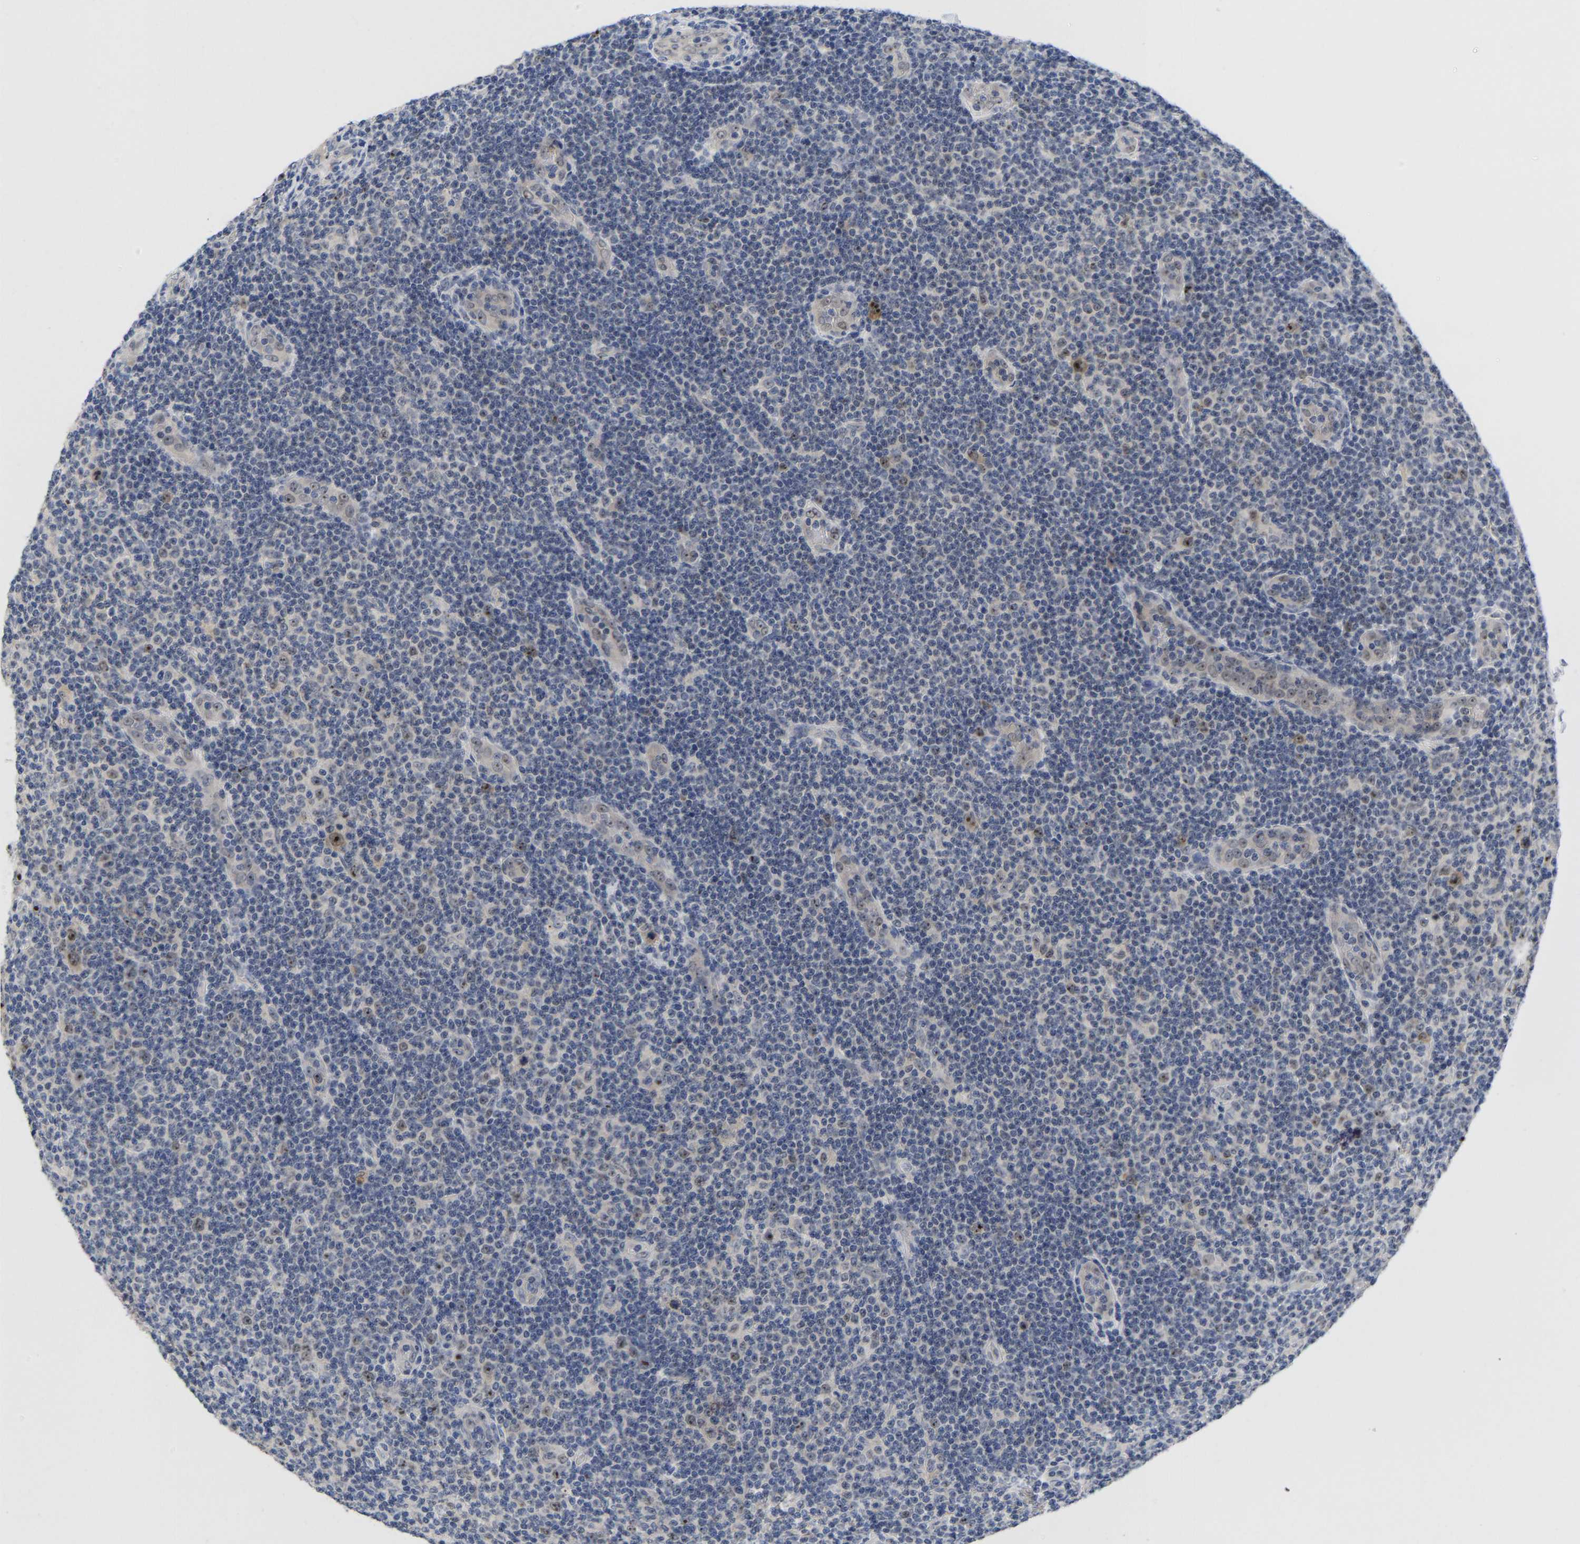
{"staining": {"intensity": "negative", "quantity": "none", "location": "none"}, "tissue": "lymphoma", "cell_type": "Tumor cells", "image_type": "cancer", "snomed": [{"axis": "morphology", "description": "Malignant lymphoma, non-Hodgkin's type, Low grade"}, {"axis": "topography", "description": "Lymph node"}], "caption": "Immunohistochemical staining of lymphoma reveals no significant expression in tumor cells.", "gene": "NLE1", "patient": {"sex": "male", "age": 83}}